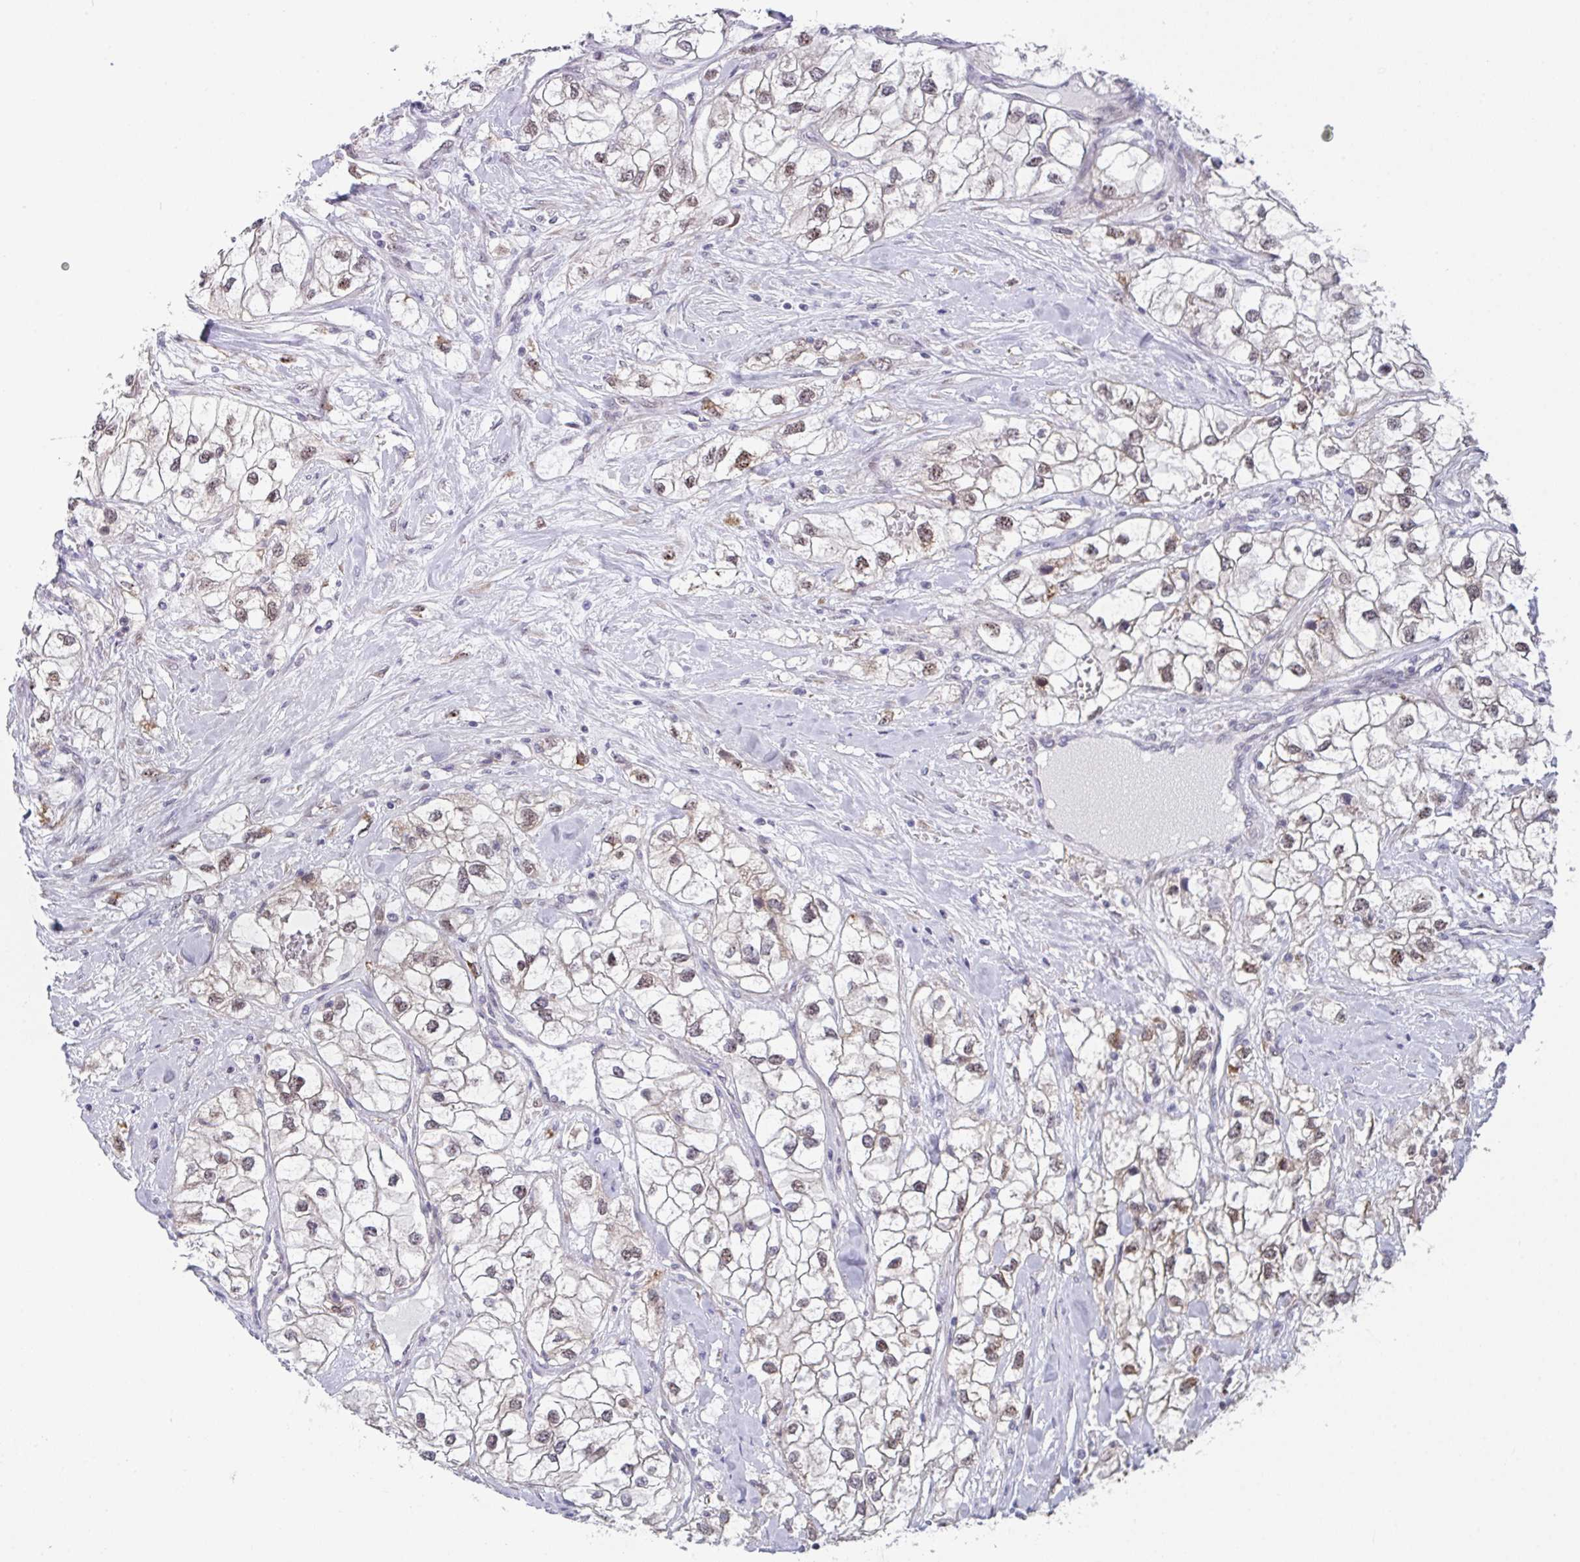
{"staining": {"intensity": "moderate", "quantity": ">75%", "location": "cytoplasmic/membranous,nuclear"}, "tissue": "renal cancer", "cell_type": "Tumor cells", "image_type": "cancer", "snomed": [{"axis": "morphology", "description": "Adenocarcinoma, NOS"}, {"axis": "topography", "description": "Kidney"}], "caption": "A brown stain shows moderate cytoplasmic/membranous and nuclear staining of a protein in human renal cancer (adenocarcinoma) tumor cells. (DAB (3,3'-diaminobenzidine) = brown stain, brightfield microscopy at high magnification).", "gene": "RBM18", "patient": {"sex": "male", "age": 59}}